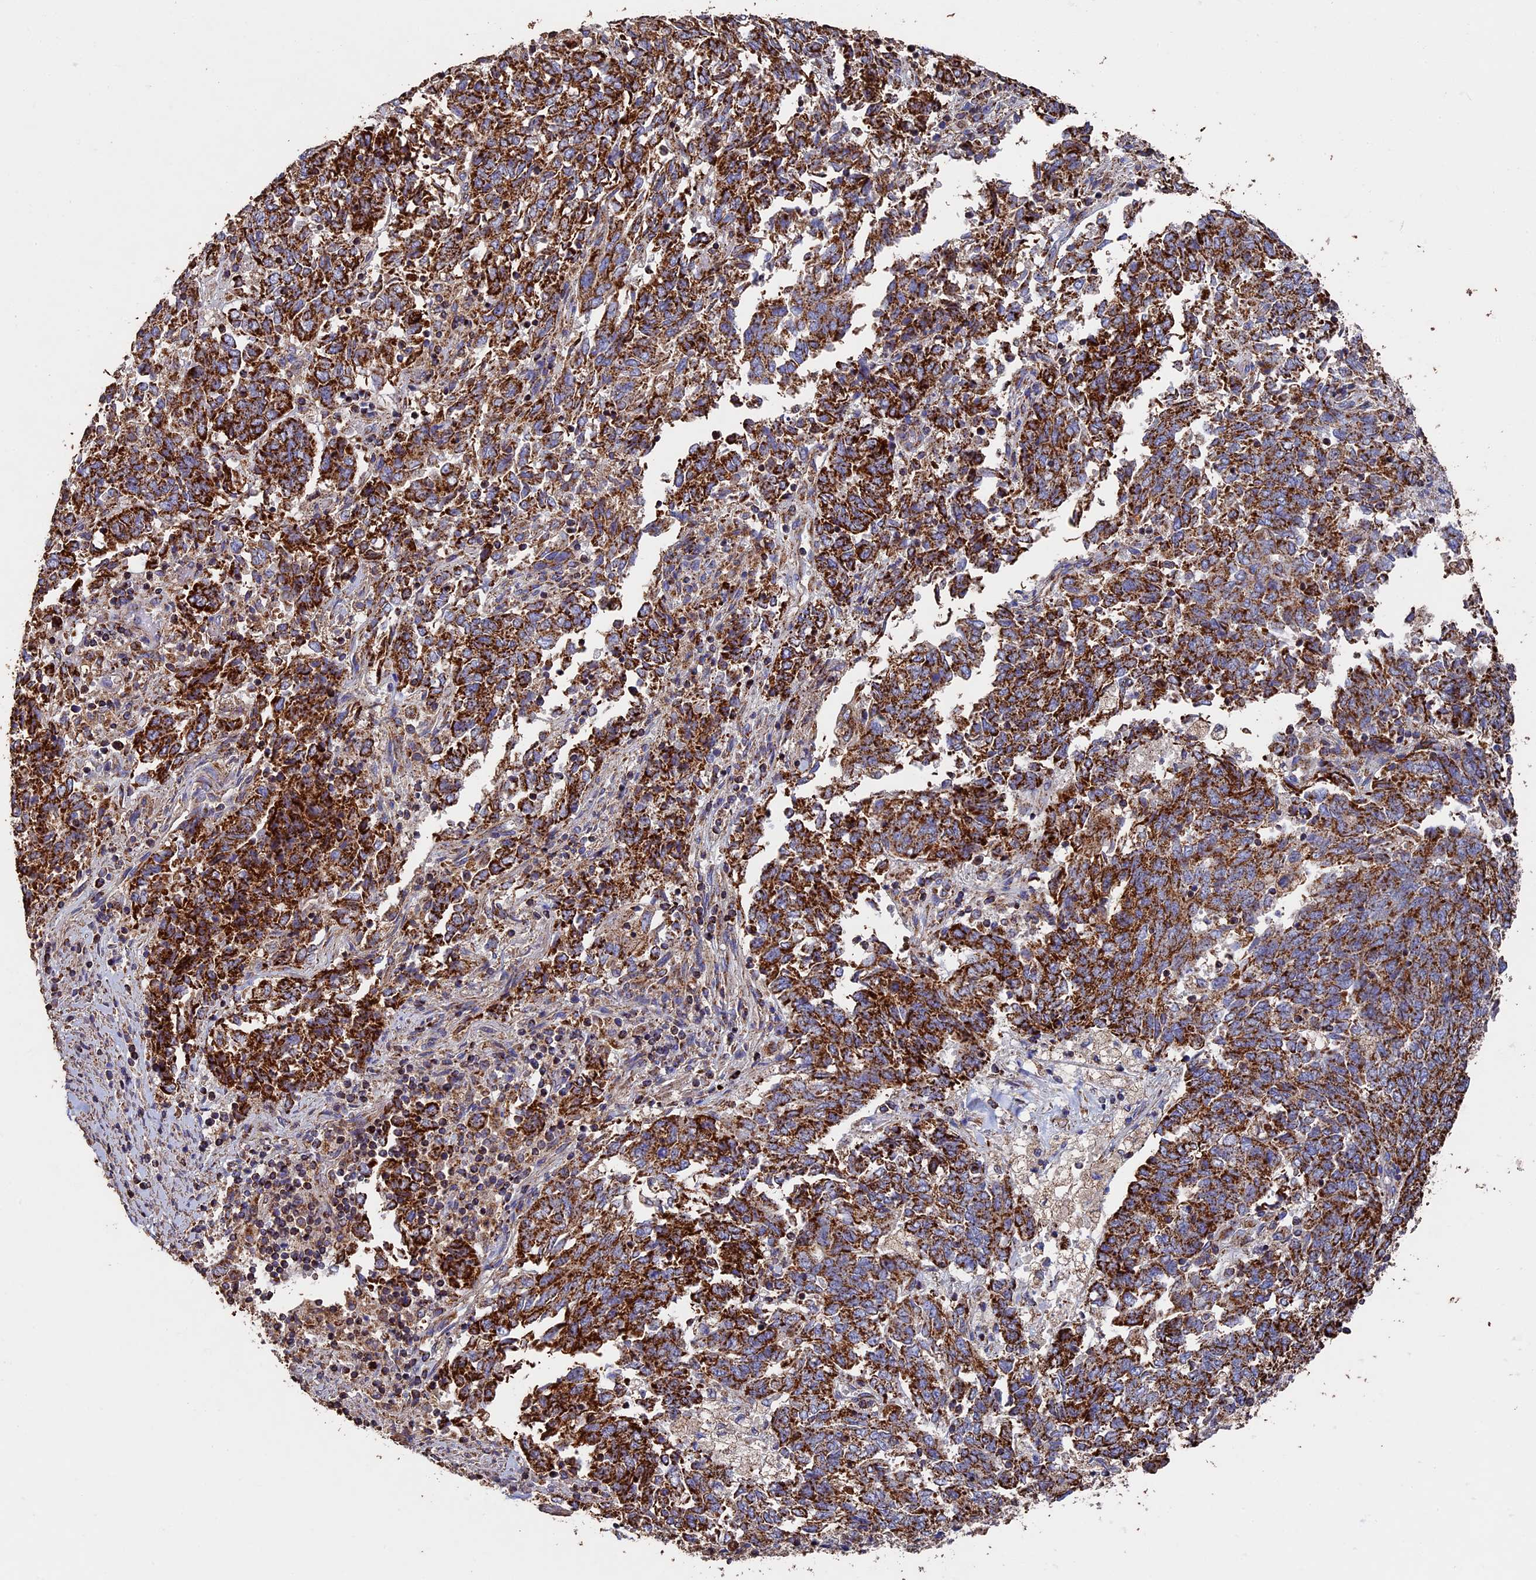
{"staining": {"intensity": "strong", "quantity": ">75%", "location": "cytoplasmic/membranous"}, "tissue": "endometrial cancer", "cell_type": "Tumor cells", "image_type": "cancer", "snomed": [{"axis": "morphology", "description": "Adenocarcinoma, NOS"}, {"axis": "topography", "description": "Endometrium"}], "caption": "Endometrial cancer stained for a protein demonstrates strong cytoplasmic/membranous positivity in tumor cells.", "gene": "ADAT1", "patient": {"sex": "female", "age": 80}}